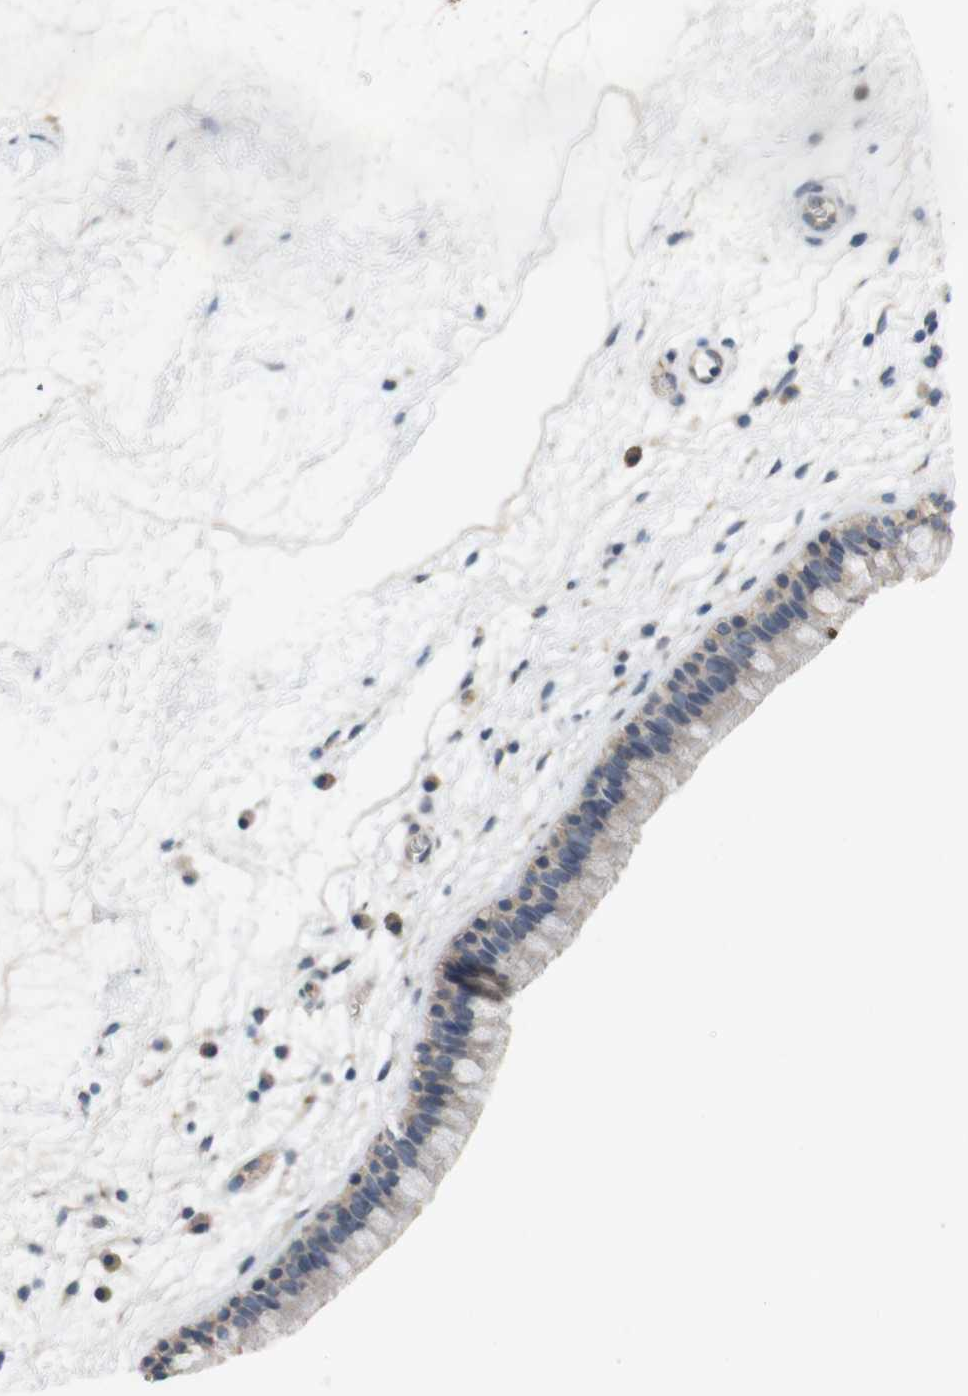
{"staining": {"intensity": "weak", "quantity": ">75%", "location": "cytoplasmic/membranous"}, "tissue": "nasopharynx", "cell_type": "Respiratory epithelial cells", "image_type": "normal", "snomed": [{"axis": "morphology", "description": "Normal tissue, NOS"}, {"axis": "morphology", "description": "Inflammation, NOS"}, {"axis": "topography", "description": "Nasopharynx"}], "caption": "Immunohistochemical staining of benign human nasopharynx displays >75% levels of weak cytoplasmic/membranous protein staining in about >75% of respiratory epithelial cells.", "gene": "TSPAN14", "patient": {"sex": "male", "age": 48}}